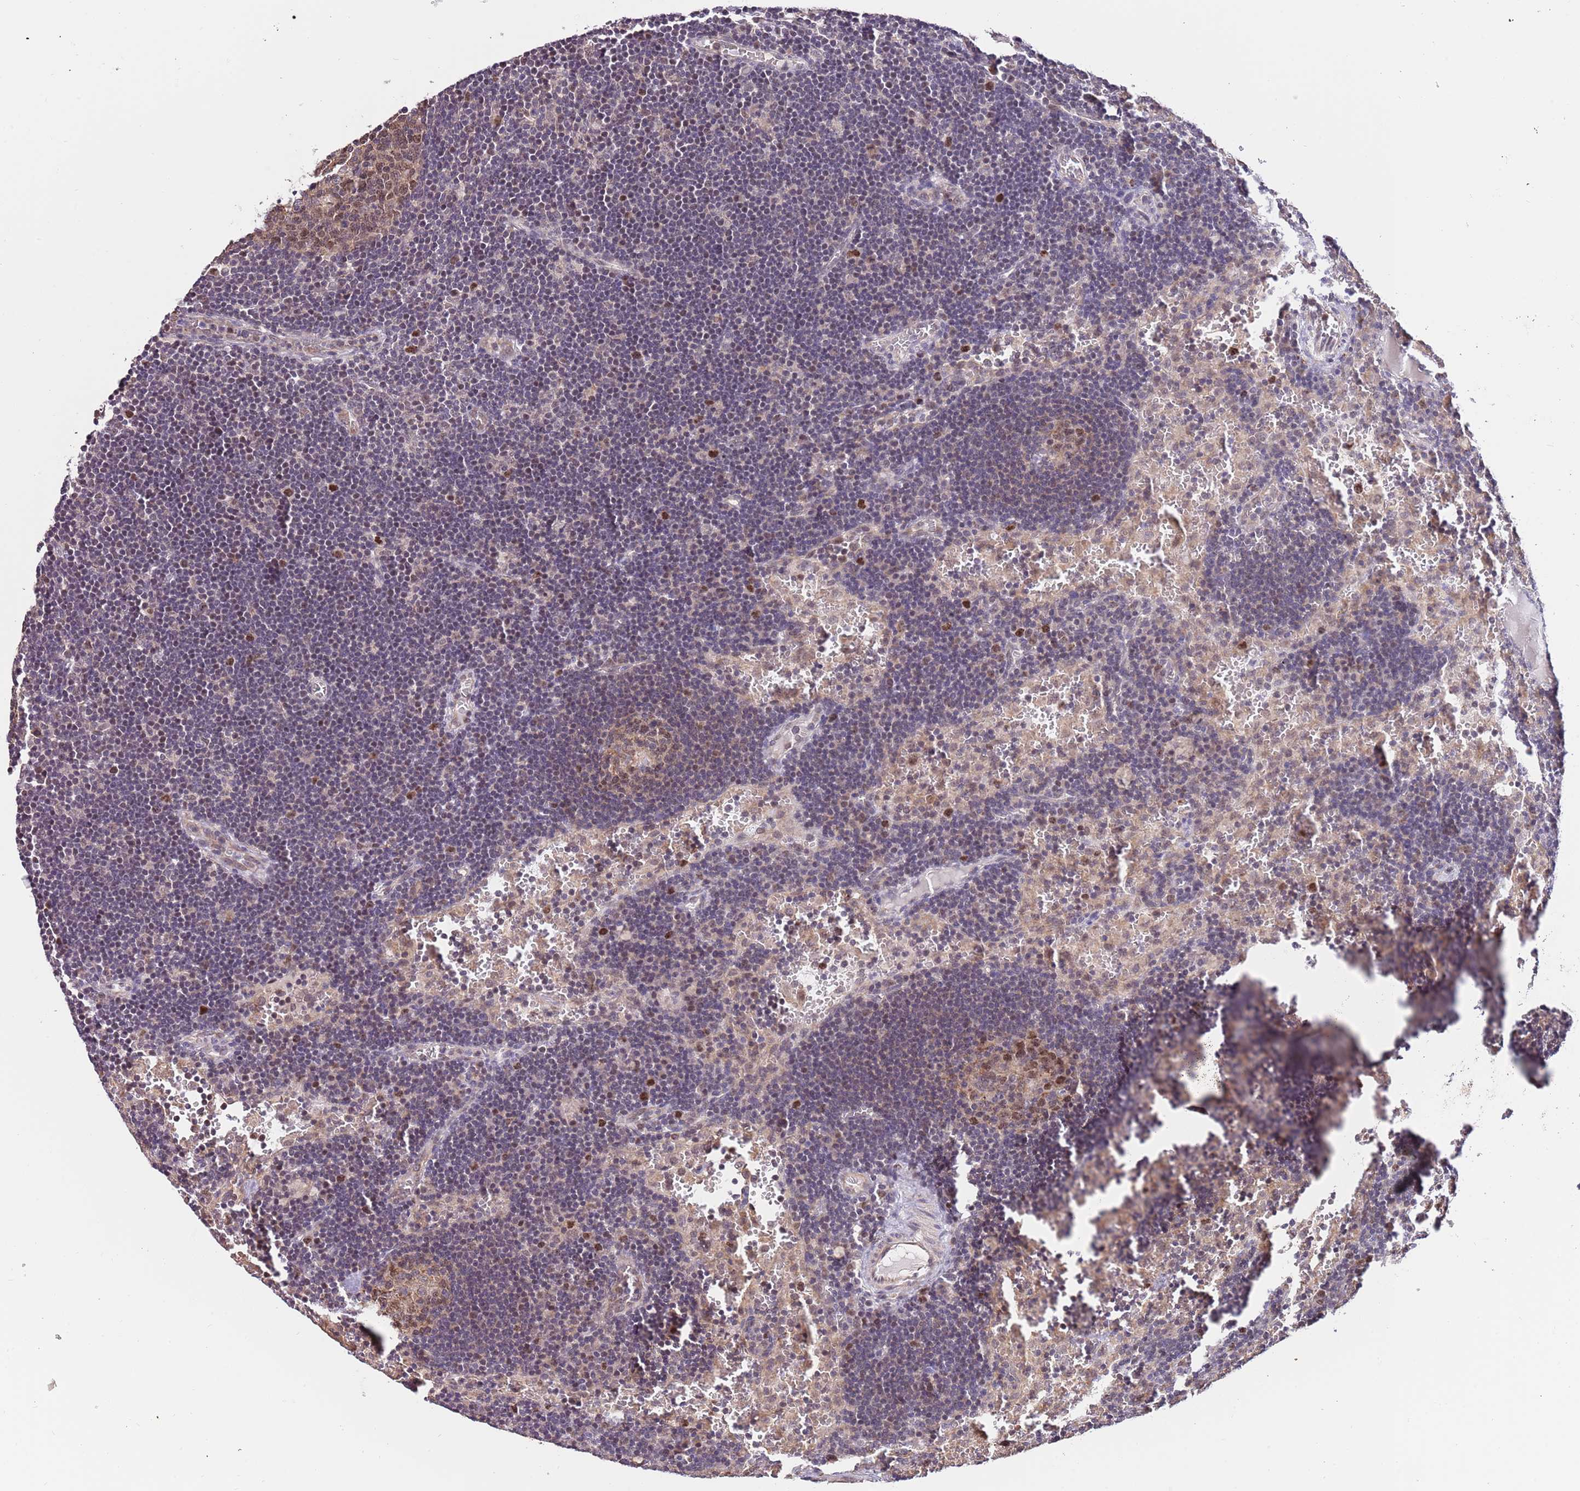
{"staining": {"intensity": "moderate", "quantity": ">75%", "location": "nuclear"}, "tissue": "lymph node", "cell_type": "Germinal center cells", "image_type": "normal", "snomed": [{"axis": "morphology", "description": "Normal tissue, NOS"}, {"axis": "topography", "description": "Lymph node"}], "caption": "A histopathology image of human lymph node stained for a protein demonstrates moderate nuclear brown staining in germinal center cells. (brown staining indicates protein expression, while blue staining denotes nuclei).", "gene": "RIF1", "patient": {"sex": "male", "age": 62}}